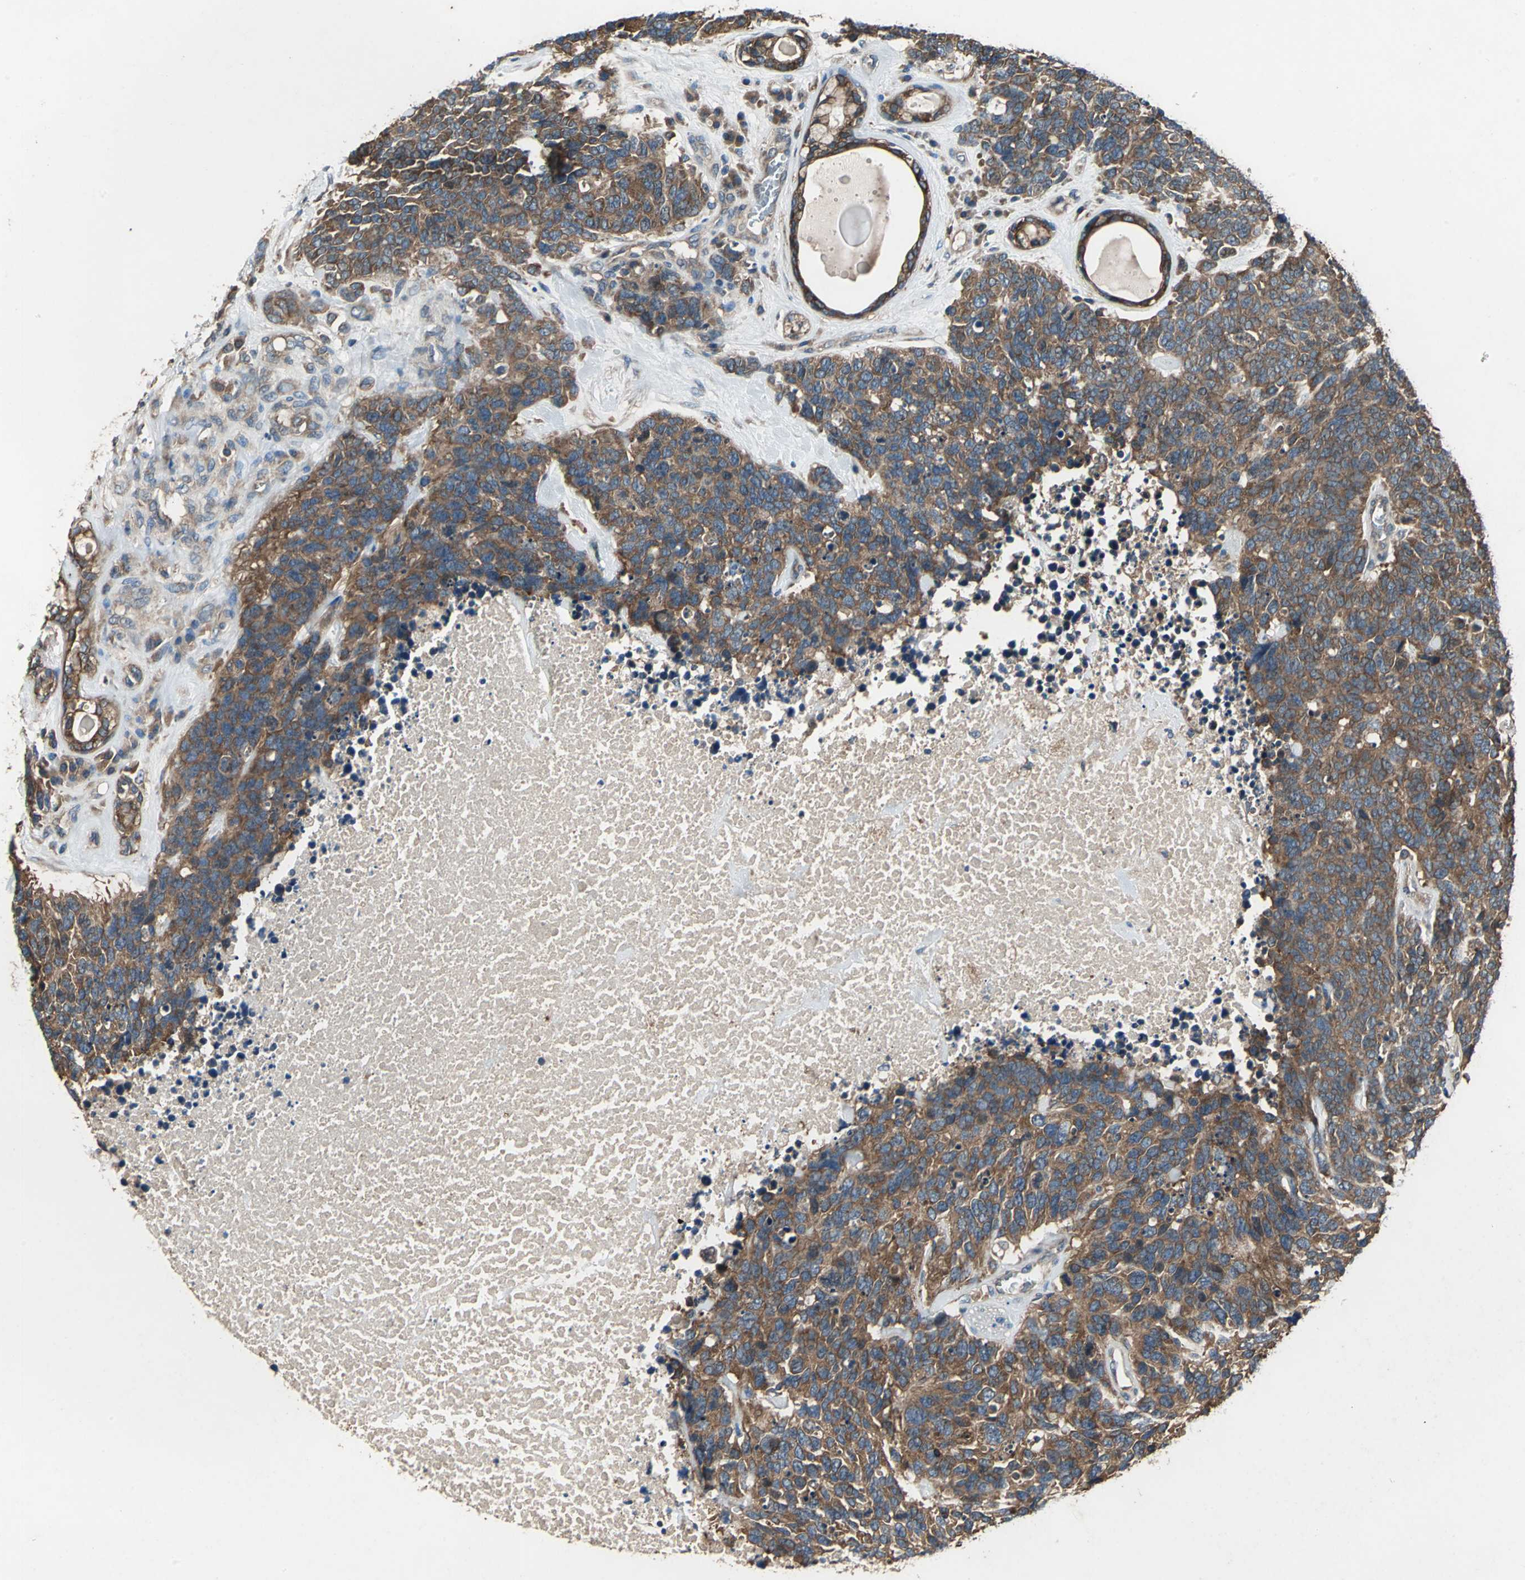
{"staining": {"intensity": "strong", "quantity": ">75%", "location": "cytoplasmic/membranous"}, "tissue": "lung cancer", "cell_type": "Tumor cells", "image_type": "cancer", "snomed": [{"axis": "morphology", "description": "Neoplasm, malignant, NOS"}, {"axis": "topography", "description": "Lung"}], "caption": "Strong cytoplasmic/membranous positivity for a protein is seen in approximately >75% of tumor cells of lung cancer using immunohistochemistry (IHC).", "gene": "CAPN1", "patient": {"sex": "female", "age": 58}}